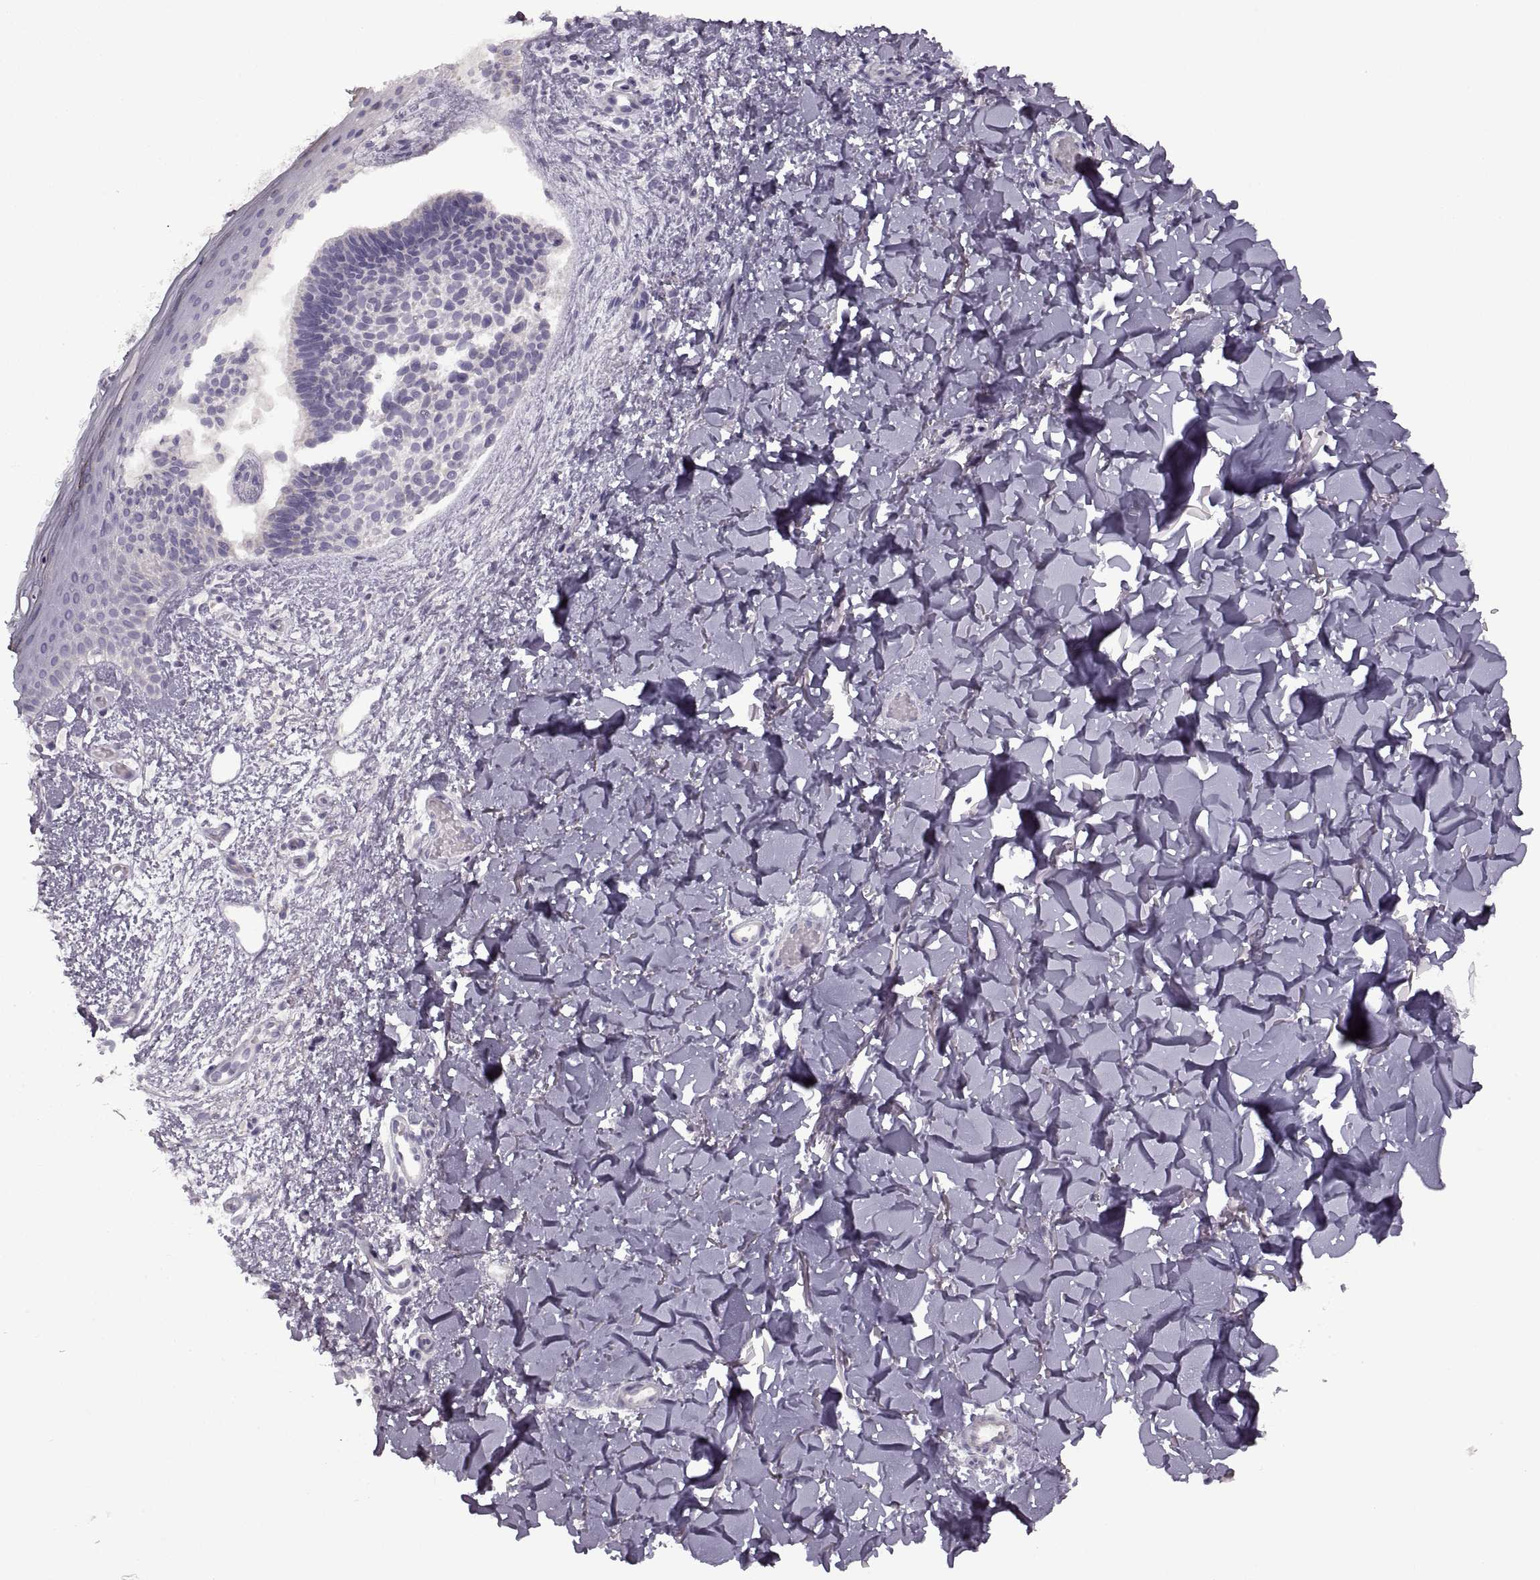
{"staining": {"intensity": "negative", "quantity": "none", "location": "none"}, "tissue": "skin cancer", "cell_type": "Tumor cells", "image_type": "cancer", "snomed": [{"axis": "morphology", "description": "Basal cell carcinoma"}, {"axis": "topography", "description": "Skin"}], "caption": "Human skin cancer (basal cell carcinoma) stained for a protein using IHC exhibits no expression in tumor cells.", "gene": "PIERCE1", "patient": {"sex": "male", "age": 51}}